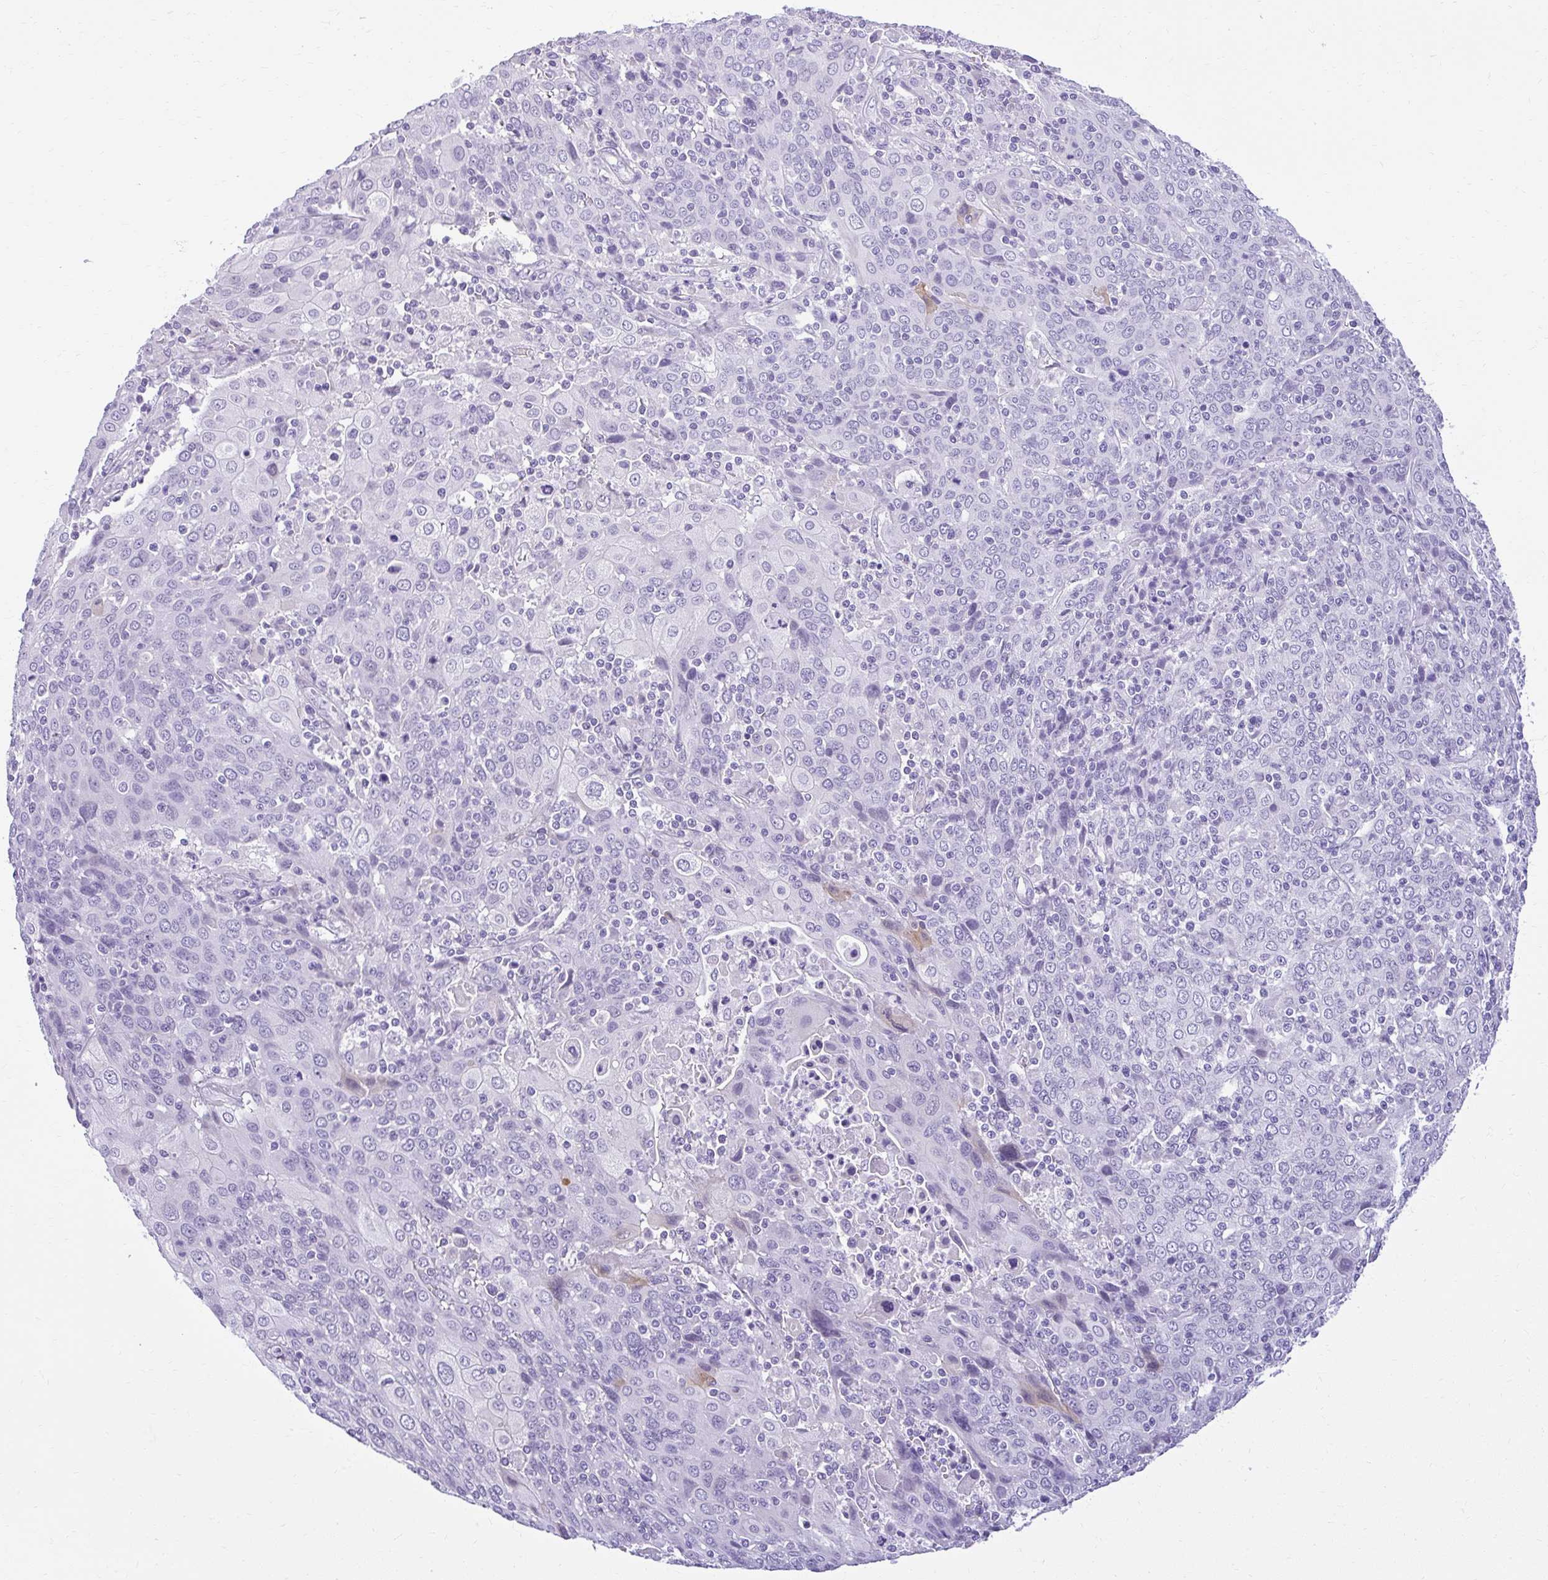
{"staining": {"intensity": "negative", "quantity": "none", "location": "none"}, "tissue": "cervical cancer", "cell_type": "Tumor cells", "image_type": "cancer", "snomed": [{"axis": "morphology", "description": "Squamous cell carcinoma, NOS"}, {"axis": "topography", "description": "Cervix"}], "caption": "Tumor cells show no significant protein expression in cervical cancer.", "gene": "PRAP1", "patient": {"sex": "female", "age": 67}}